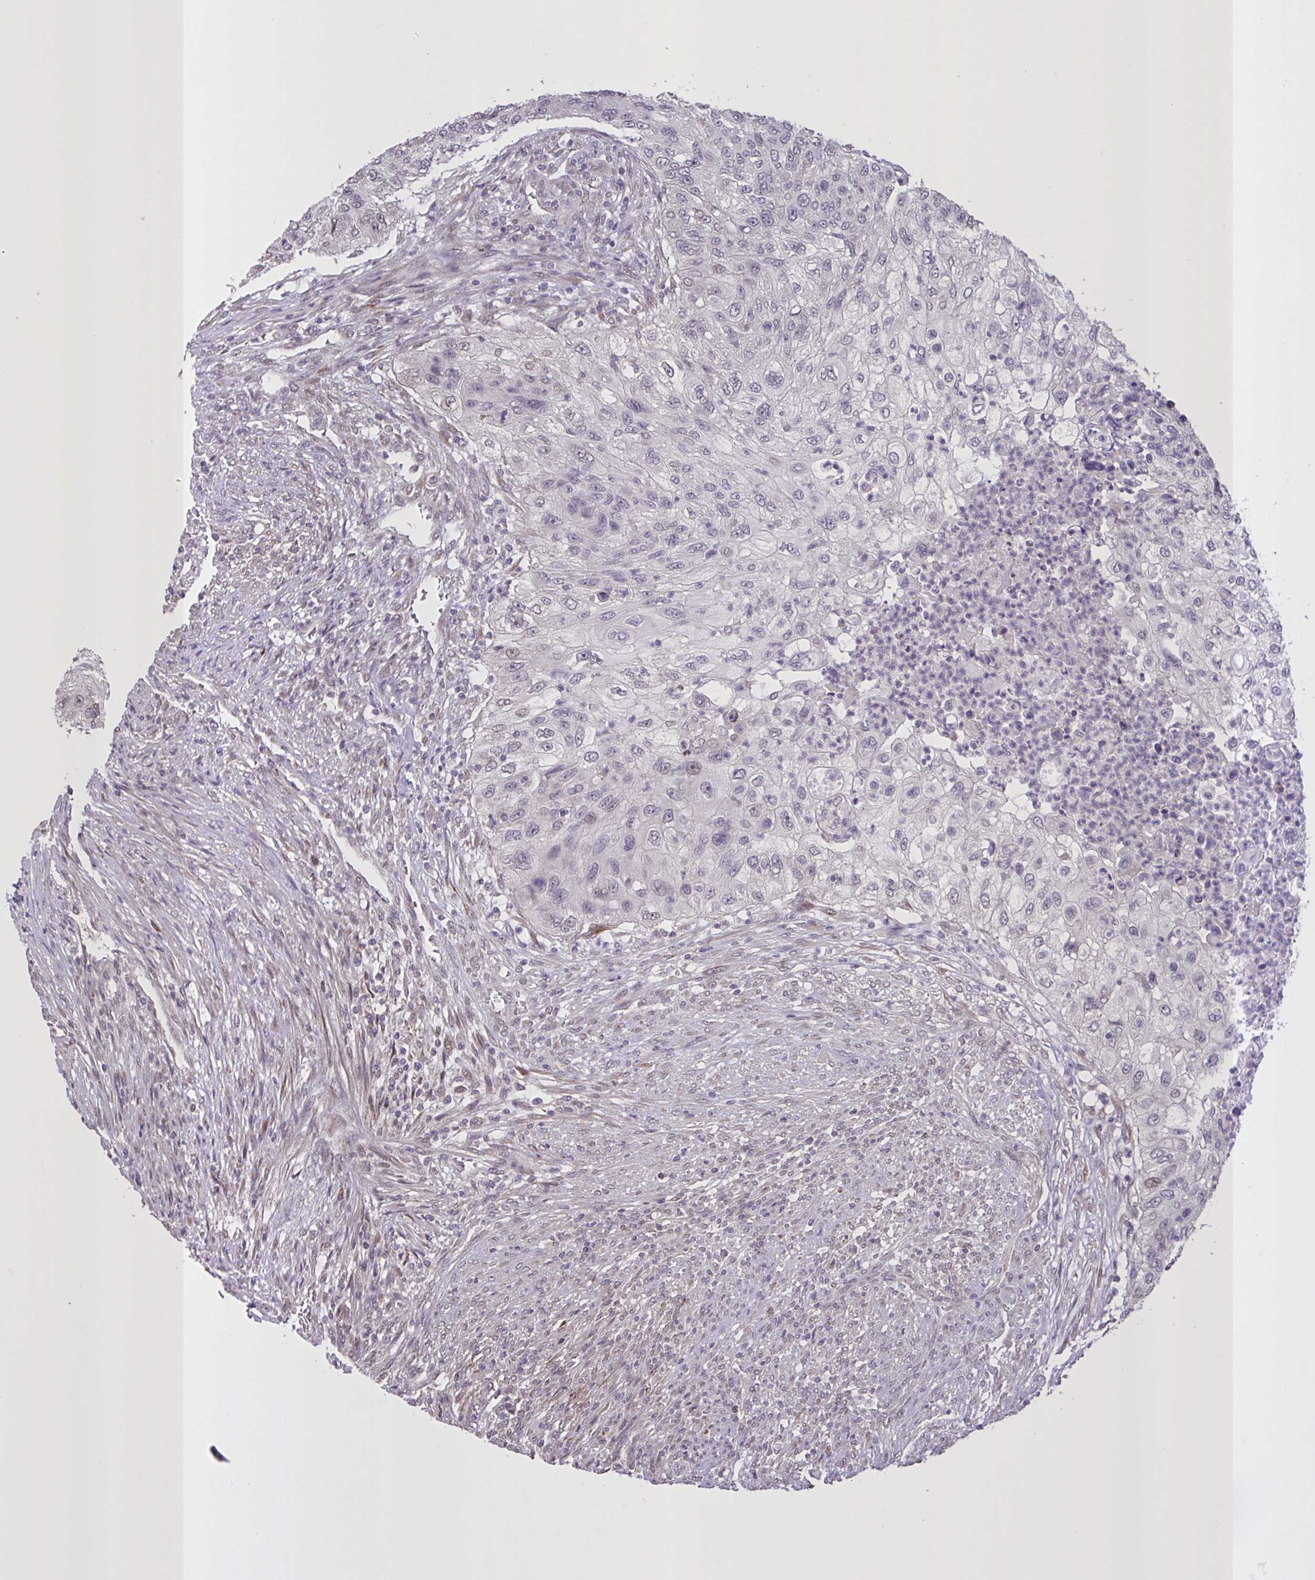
{"staining": {"intensity": "weak", "quantity": "<25%", "location": "nuclear"}, "tissue": "urothelial cancer", "cell_type": "Tumor cells", "image_type": "cancer", "snomed": [{"axis": "morphology", "description": "Urothelial carcinoma, High grade"}, {"axis": "topography", "description": "Urinary bladder"}], "caption": "A histopathology image of urothelial cancer stained for a protein displays no brown staining in tumor cells. (DAB (3,3'-diaminobenzidine) immunohistochemistry (IHC), high magnification).", "gene": "MRGPRX2", "patient": {"sex": "female", "age": 60}}